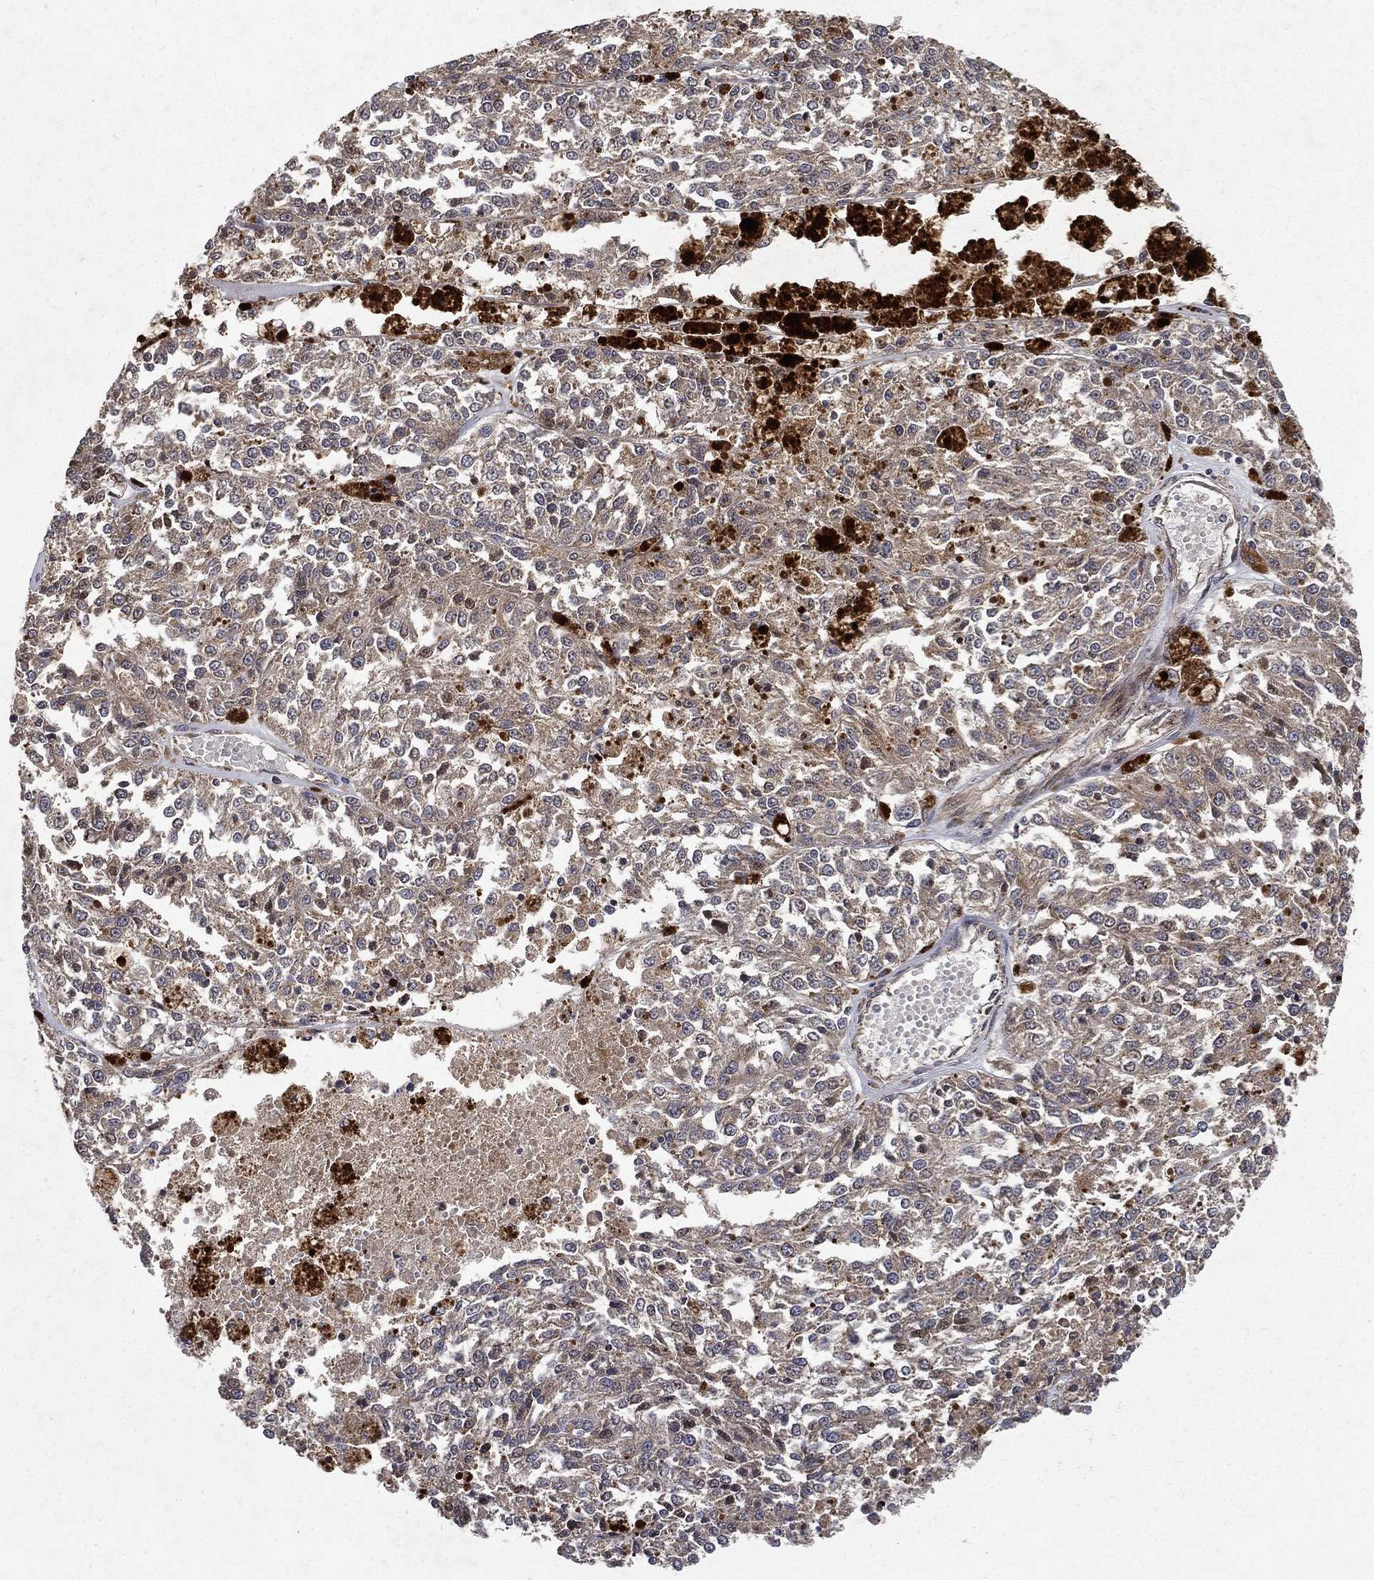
{"staining": {"intensity": "weak", "quantity": ">75%", "location": "cytoplasmic/membranous"}, "tissue": "melanoma", "cell_type": "Tumor cells", "image_type": "cancer", "snomed": [{"axis": "morphology", "description": "Malignant melanoma, Metastatic site"}, {"axis": "topography", "description": "Lymph node"}], "caption": "Brown immunohistochemical staining in human melanoma displays weak cytoplasmic/membranous expression in about >75% of tumor cells. The protein of interest is shown in brown color, while the nuclei are stained blue.", "gene": "RAB11FIP4", "patient": {"sex": "female", "age": 64}}